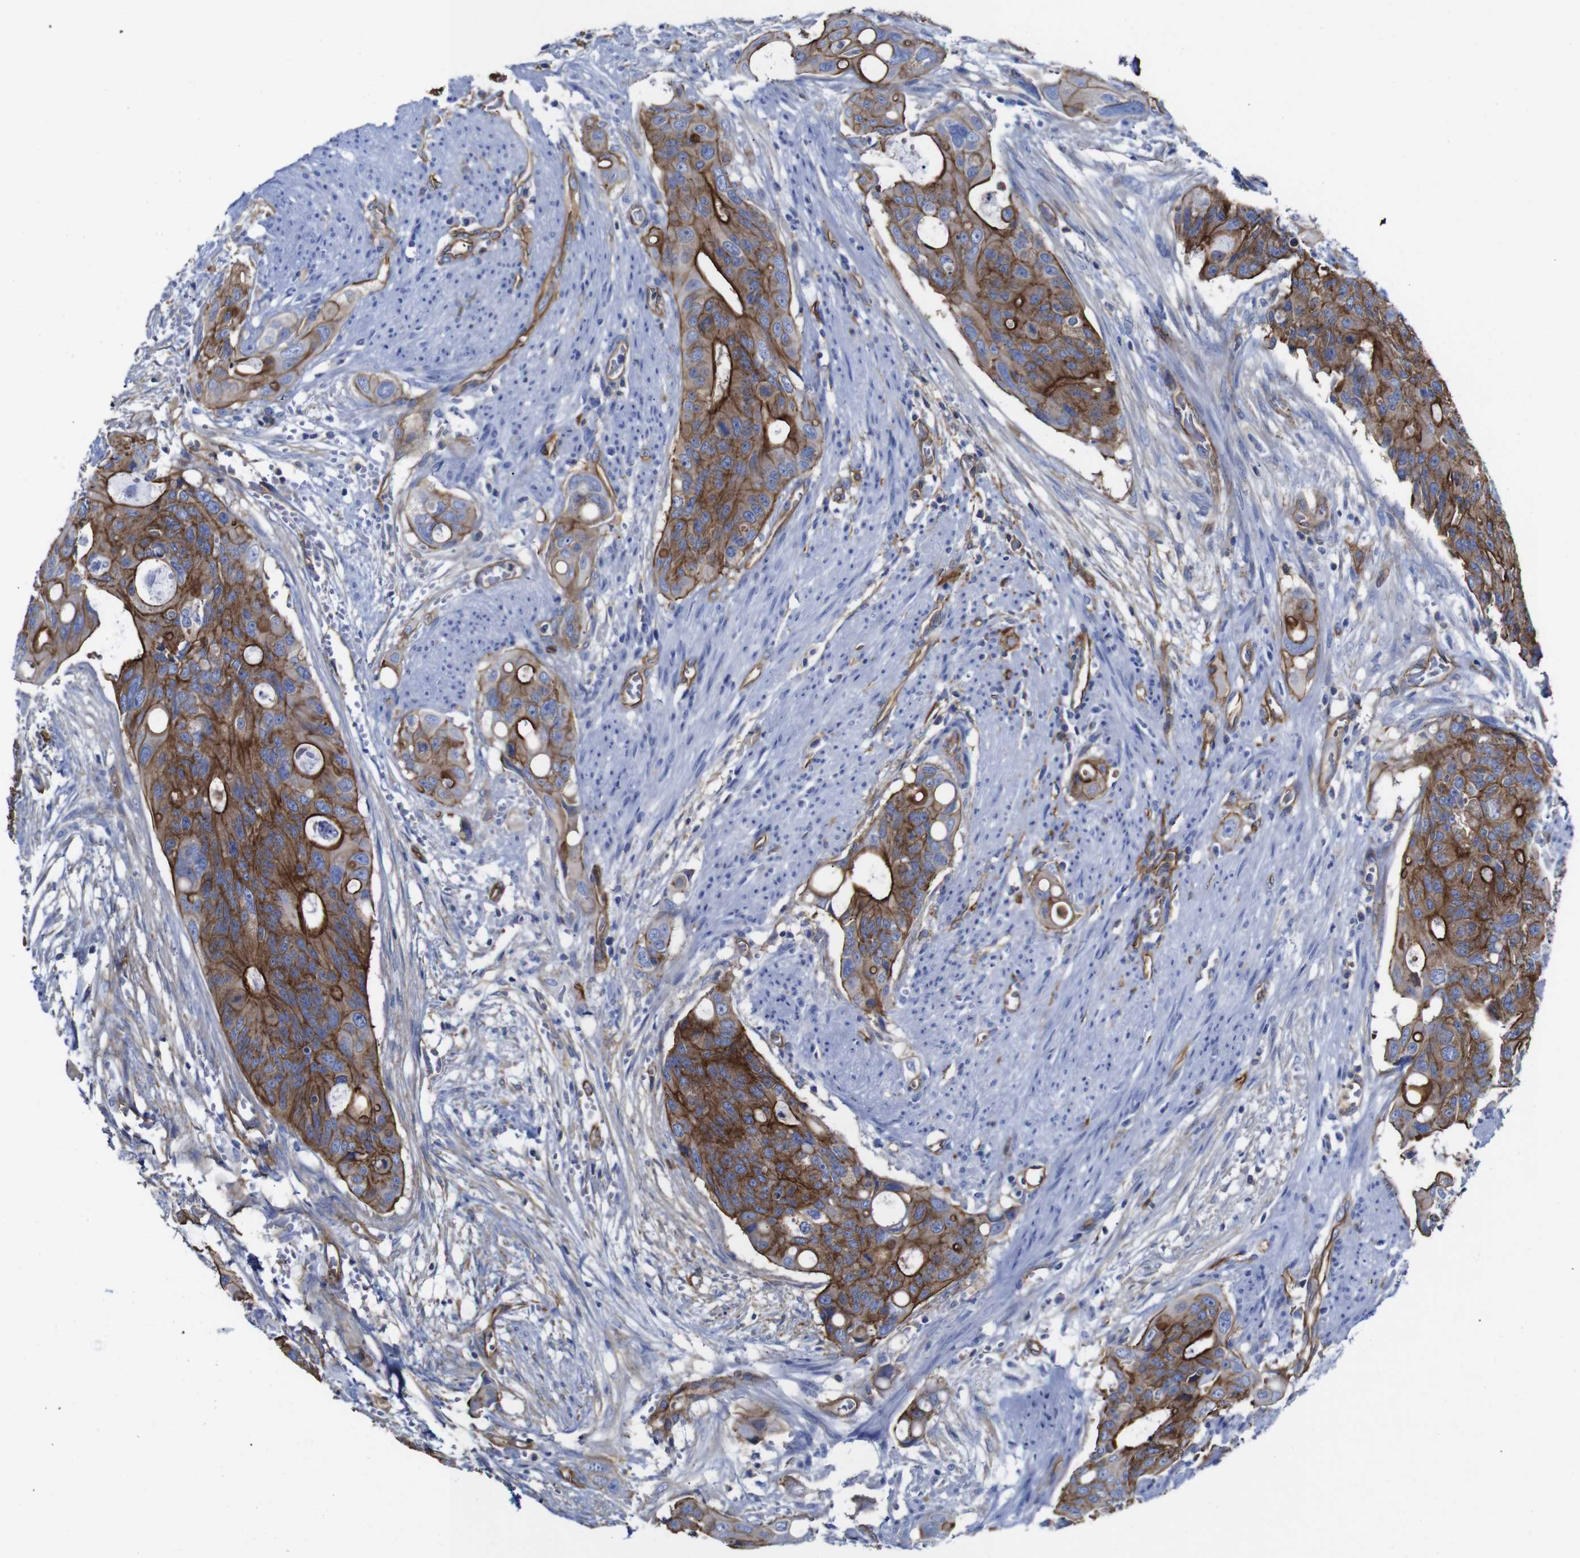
{"staining": {"intensity": "moderate", "quantity": ">75%", "location": "cytoplasmic/membranous"}, "tissue": "colorectal cancer", "cell_type": "Tumor cells", "image_type": "cancer", "snomed": [{"axis": "morphology", "description": "Adenocarcinoma, NOS"}, {"axis": "topography", "description": "Colon"}], "caption": "Immunohistochemical staining of human adenocarcinoma (colorectal) exhibits moderate cytoplasmic/membranous protein staining in approximately >75% of tumor cells.", "gene": "SPTBN1", "patient": {"sex": "female", "age": 57}}